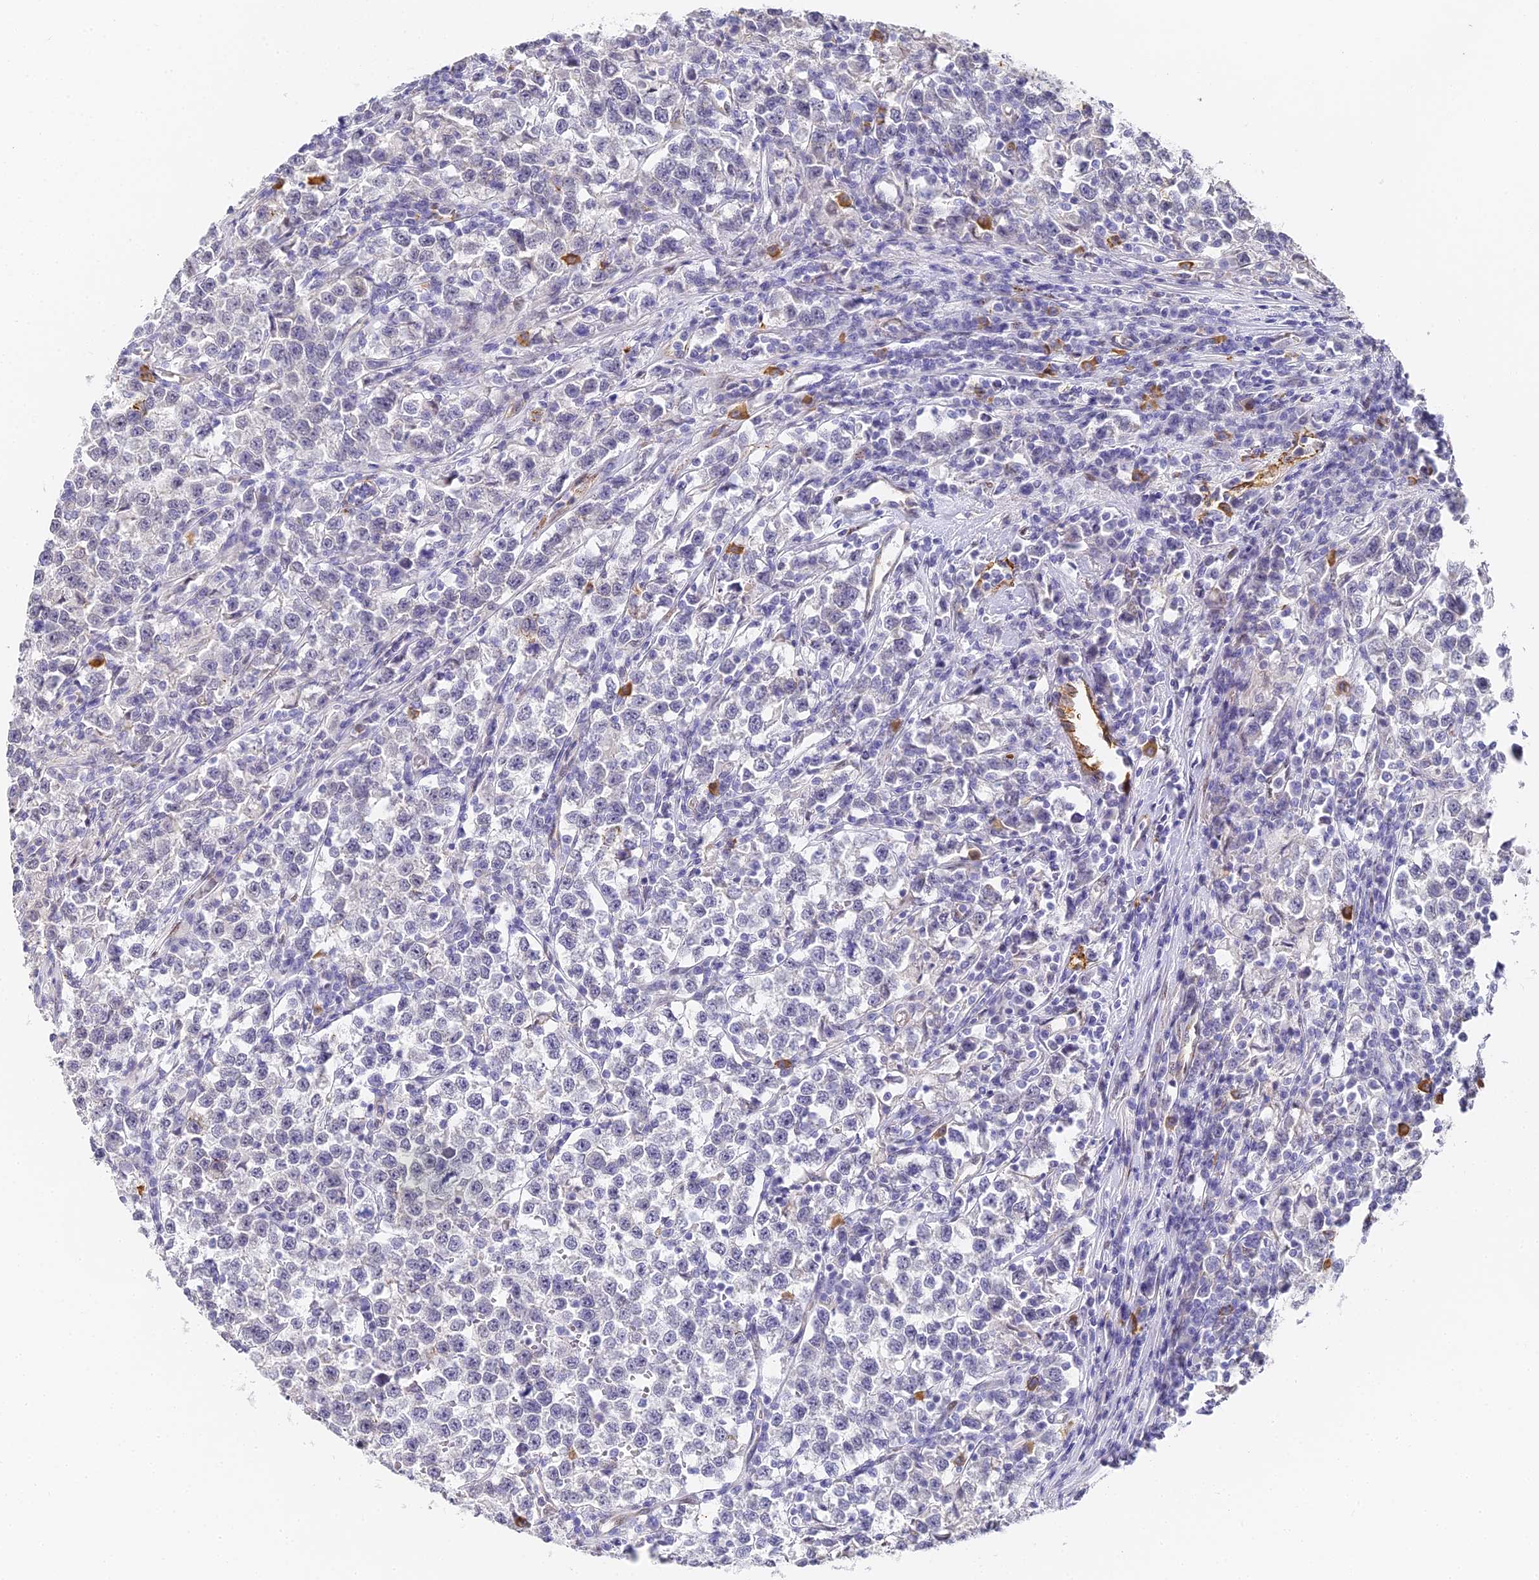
{"staining": {"intensity": "negative", "quantity": "none", "location": "none"}, "tissue": "testis cancer", "cell_type": "Tumor cells", "image_type": "cancer", "snomed": [{"axis": "morphology", "description": "Normal tissue, NOS"}, {"axis": "morphology", "description": "Seminoma, NOS"}, {"axis": "topography", "description": "Testis"}], "caption": "Immunohistochemical staining of testis cancer (seminoma) exhibits no significant staining in tumor cells.", "gene": "GJA1", "patient": {"sex": "male", "age": 43}}